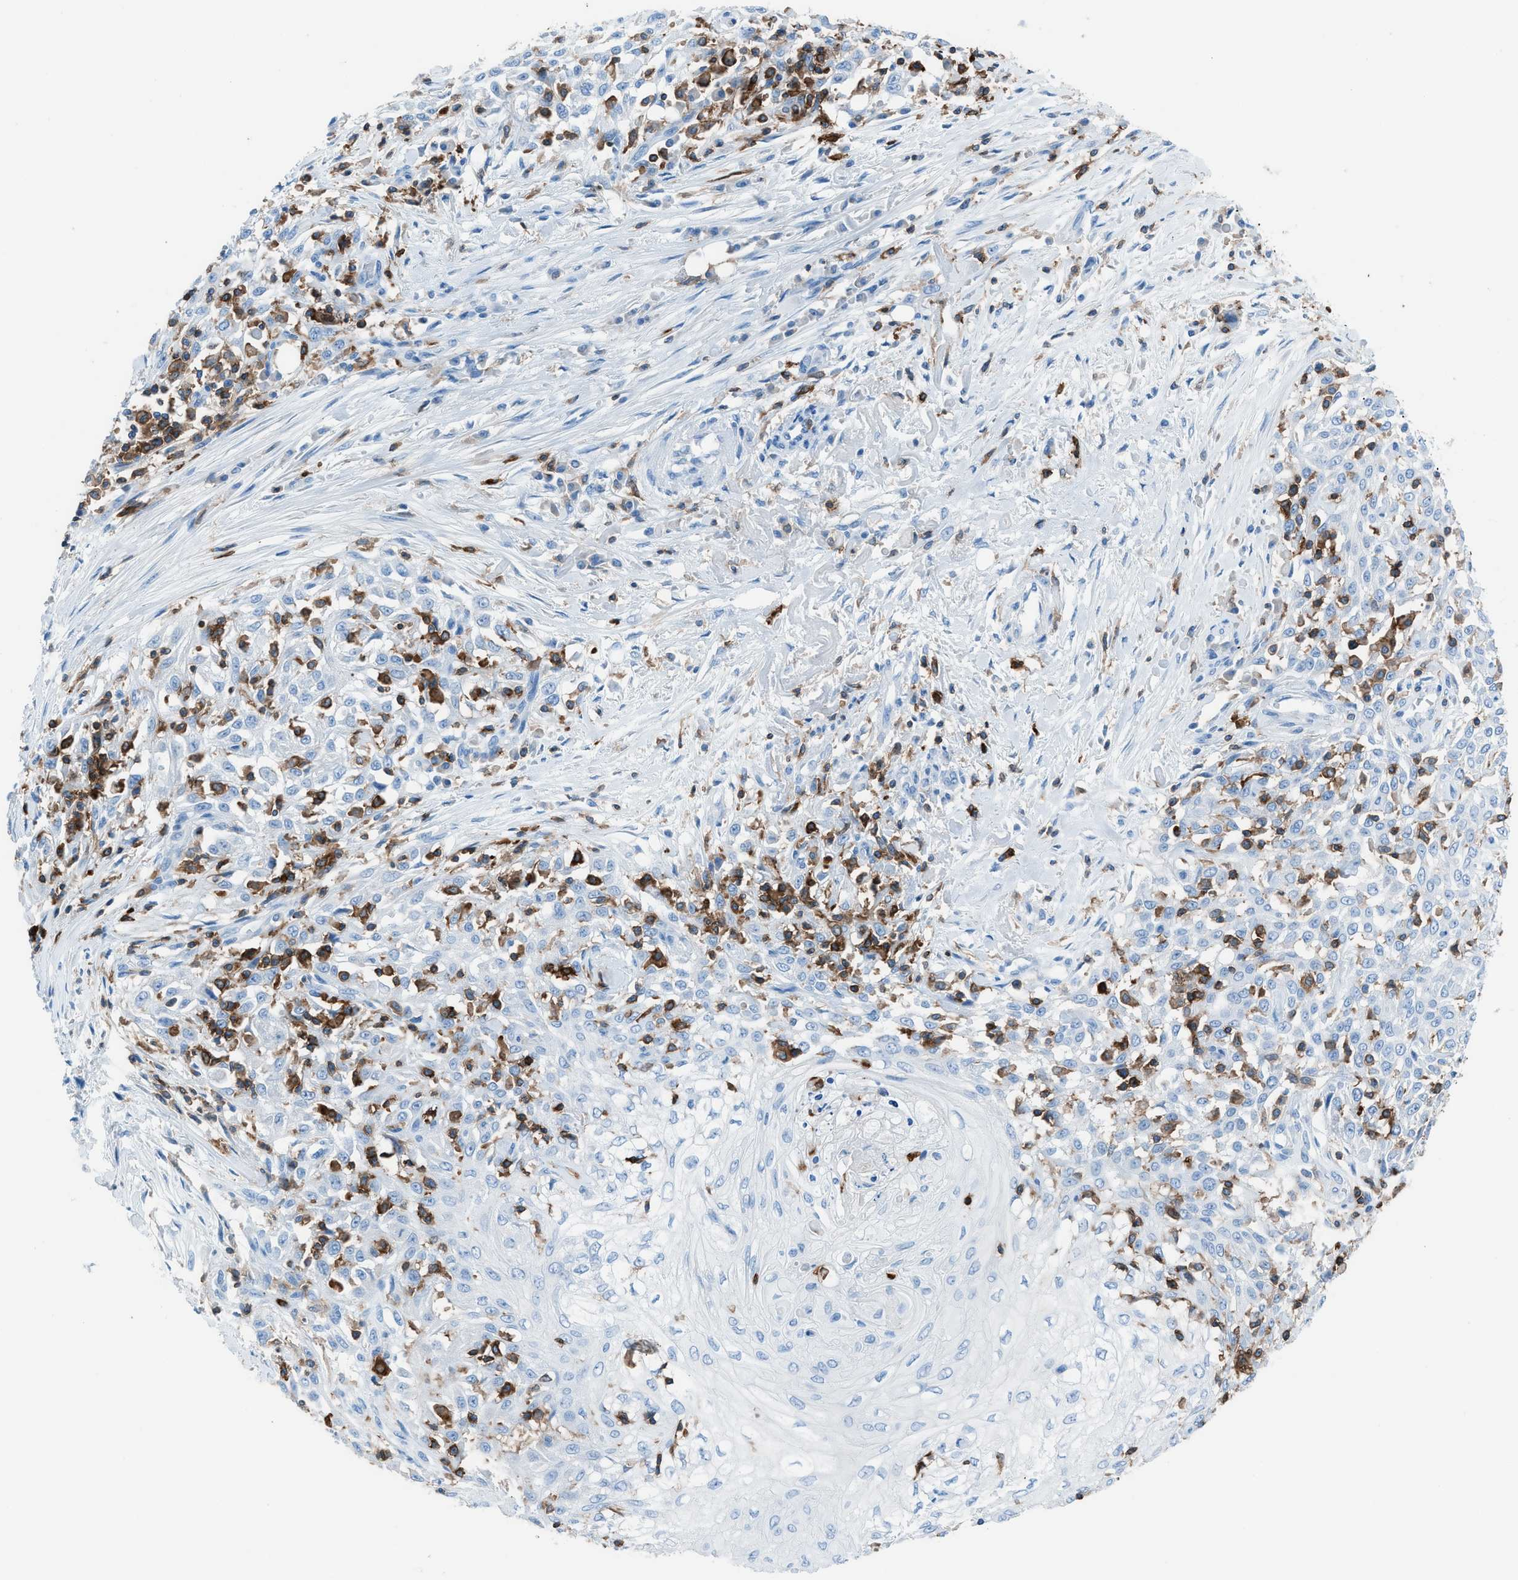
{"staining": {"intensity": "negative", "quantity": "none", "location": "none"}, "tissue": "skin cancer", "cell_type": "Tumor cells", "image_type": "cancer", "snomed": [{"axis": "morphology", "description": "Squamous cell carcinoma, NOS"}, {"axis": "morphology", "description": "Squamous cell carcinoma, metastatic, NOS"}, {"axis": "topography", "description": "Skin"}, {"axis": "topography", "description": "Lymph node"}], "caption": "Immunohistochemistry (IHC) of human skin metastatic squamous cell carcinoma shows no positivity in tumor cells. (IHC, brightfield microscopy, high magnification).", "gene": "ITGB2", "patient": {"sex": "male", "age": 75}}